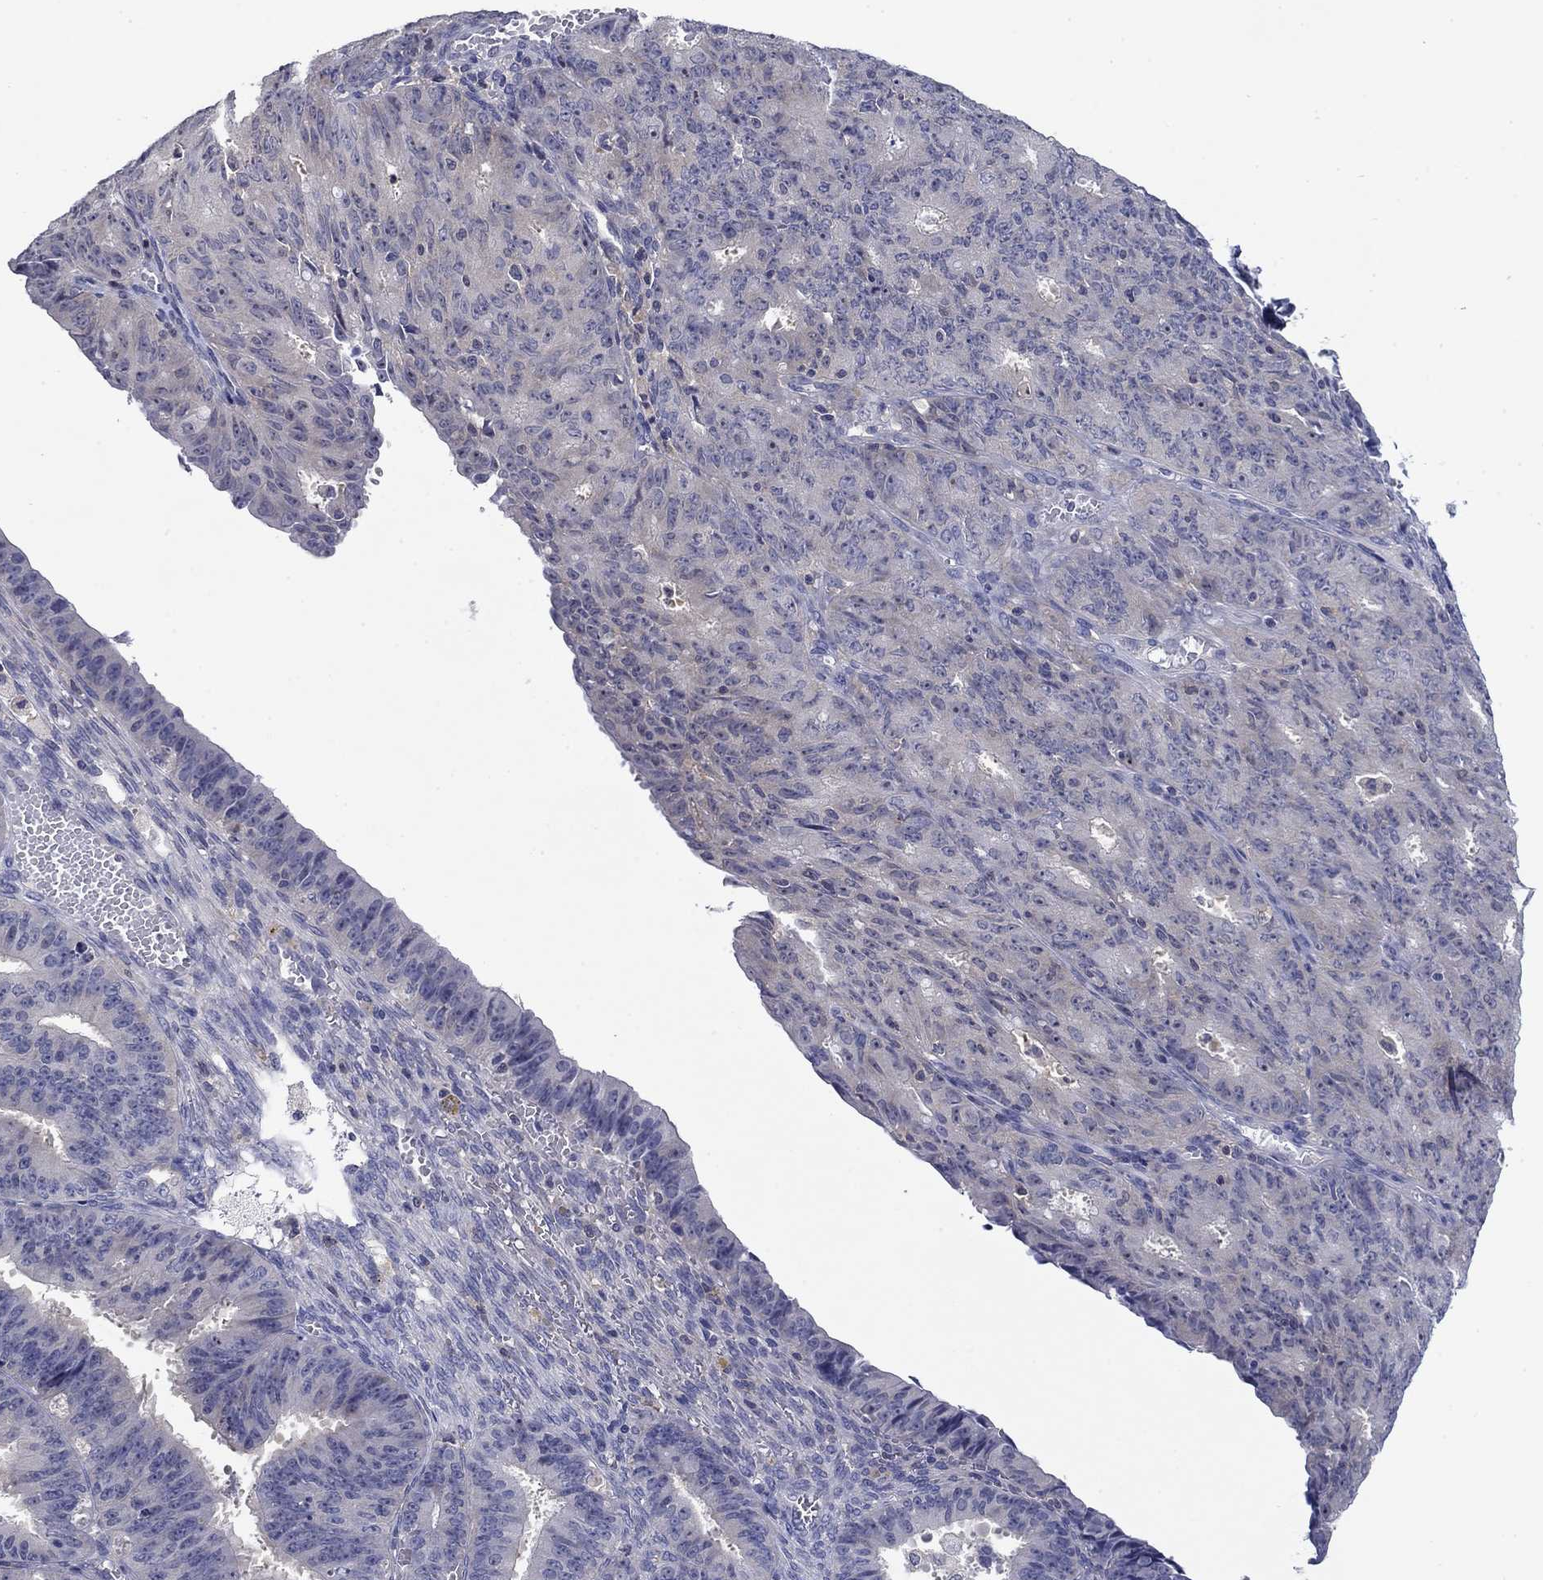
{"staining": {"intensity": "negative", "quantity": "none", "location": "none"}, "tissue": "ovarian cancer", "cell_type": "Tumor cells", "image_type": "cancer", "snomed": [{"axis": "morphology", "description": "Carcinoma, endometroid"}, {"axis": "topography", "description": "Ovary"}], "caption": "Immunohistochemistry (IHC) of ovarian cancer shows no staining in tumor cells. Nuclei are stained in blue.", "gene": "POU2F2", "patient": {"sex": "female", "age": 42}}